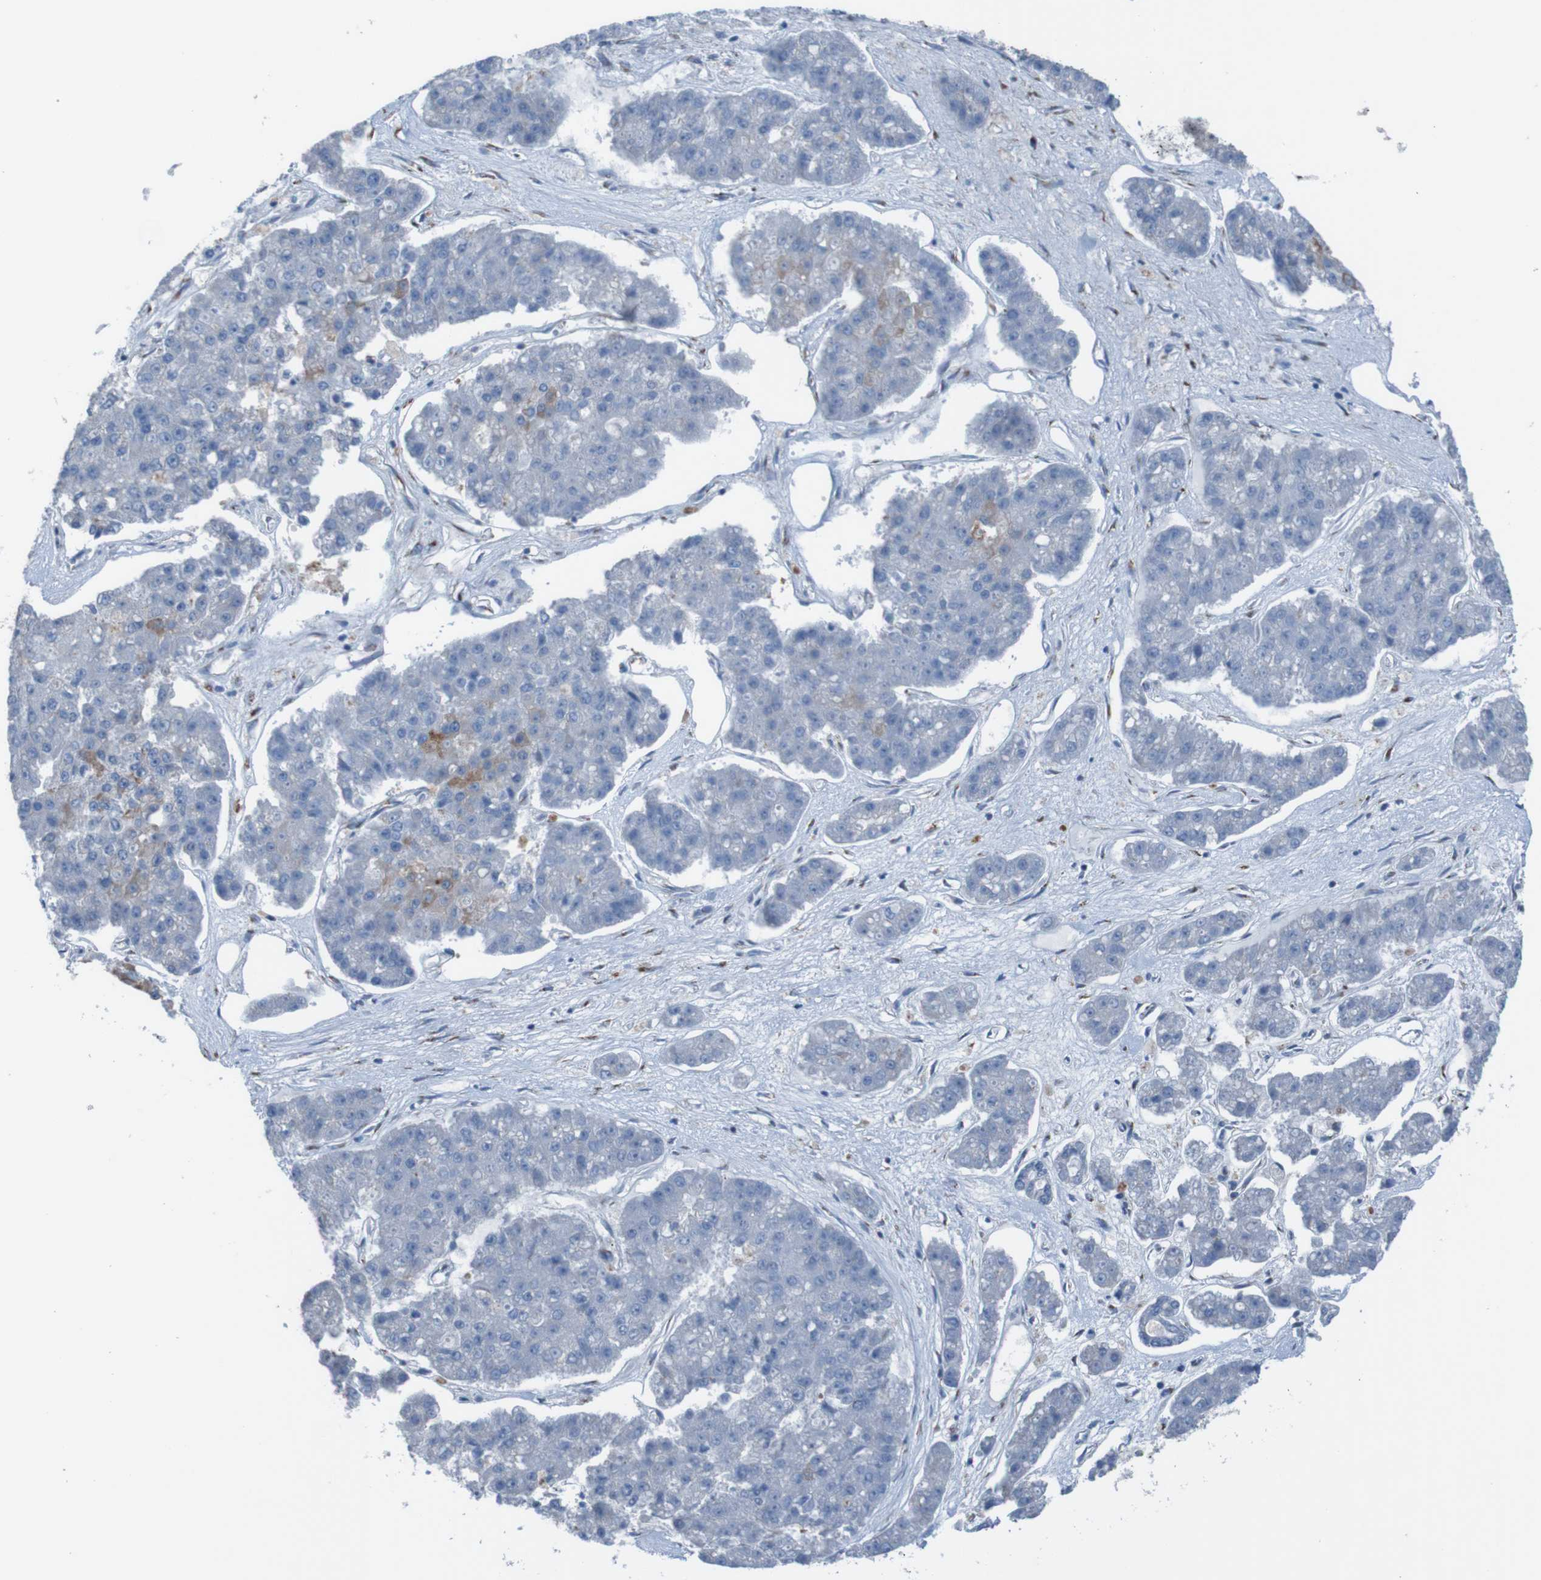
{"staining": {"intensity": "moderate", "quantity": "<25%", "location": "cytoplasmic/membranous"}, "tissue": "pancreatic cancer", "cell_type": "Tumor cells", "image_type": "cancer", "snomed": [{"axis": "morphology", "description": "Adenocarcinoma, NOS"}, {"axis": "topography", "description": "Pancreas"}], "caption": "Pancreatic adenocarcinoma stained with IHC reveals moderate cytoplasmic/membranous staining in approximately <25% of tumor cells.", "gene": "MINAR1", "patient": {"sex": "male", "age": 50}}